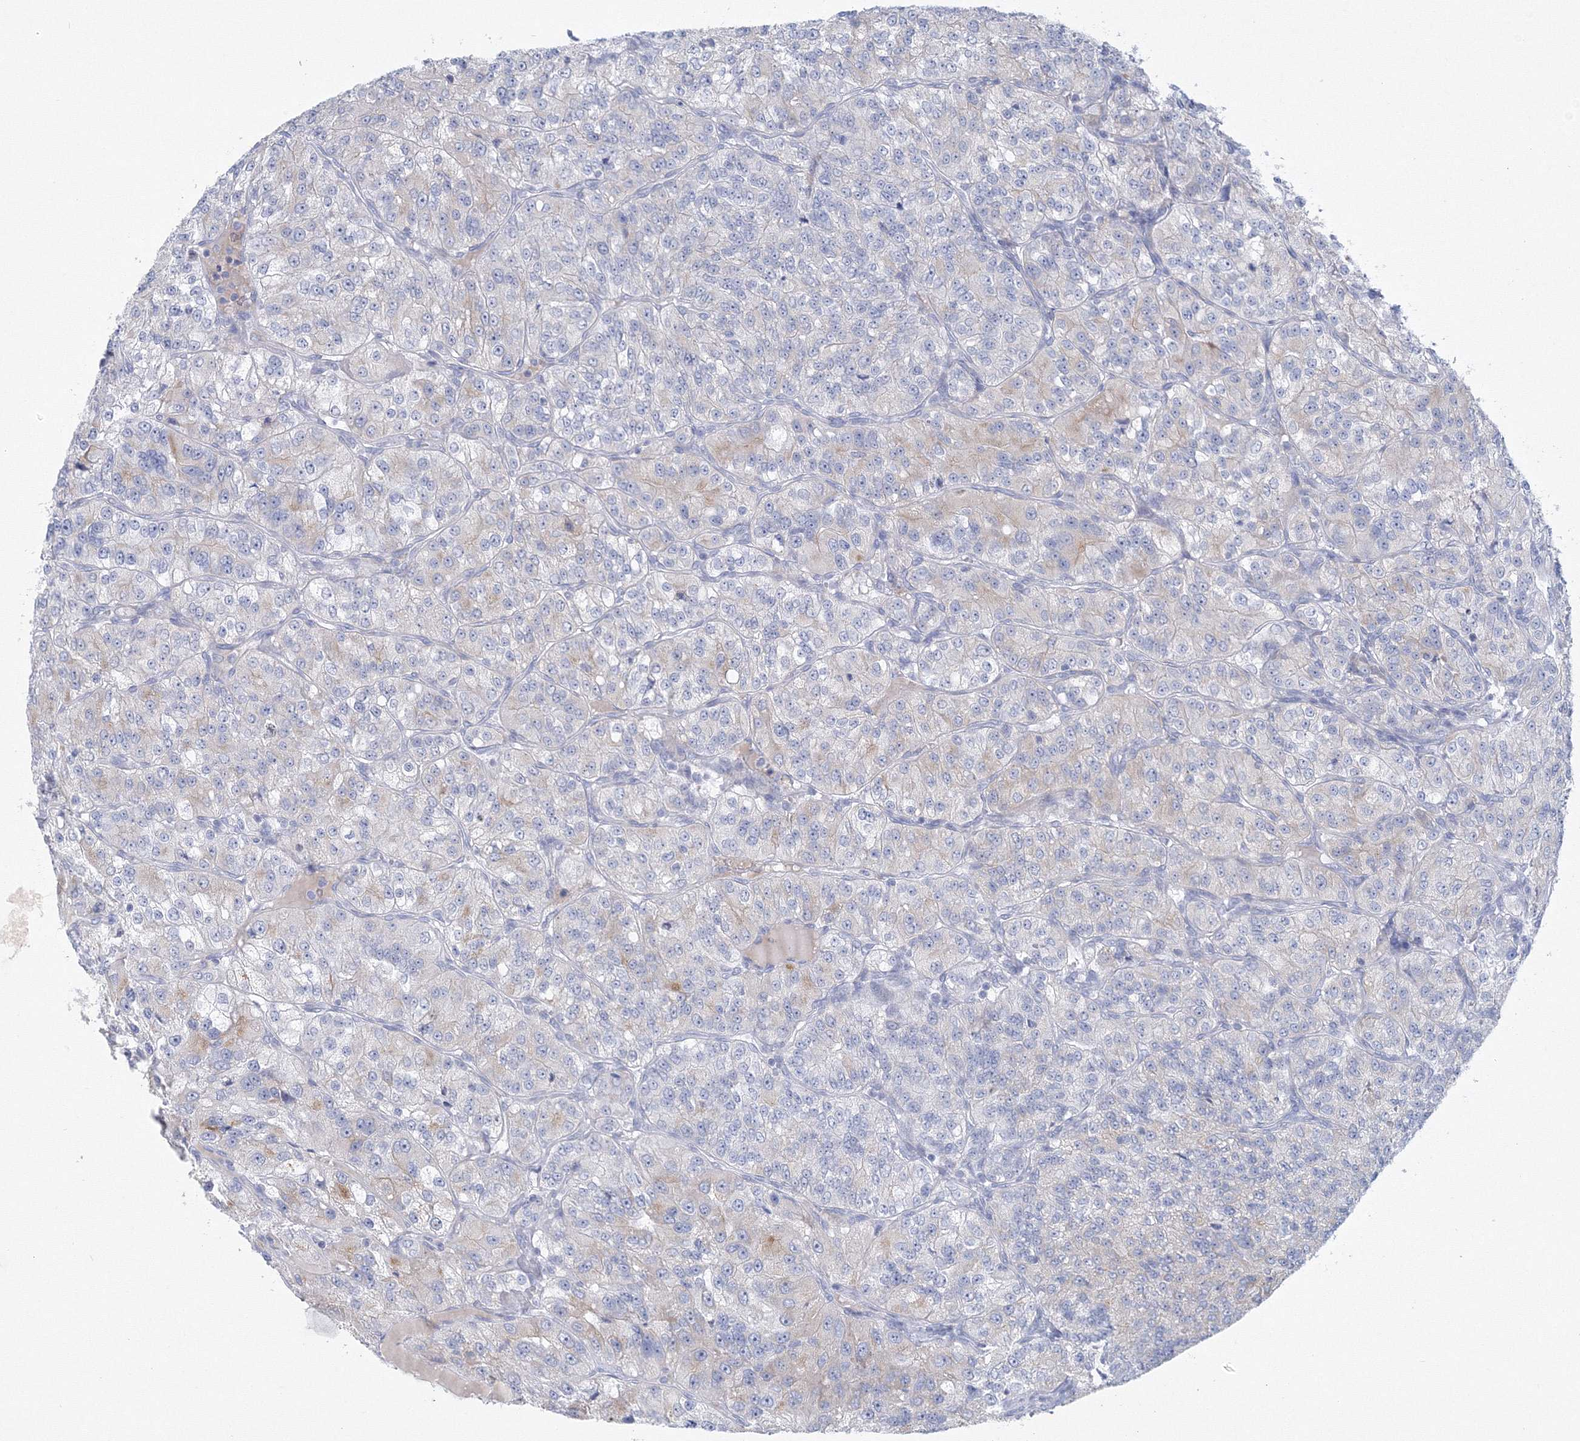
{"staining": {"intensity": "negative", "quantity": "none", "location": "none"}, "tissue": "renal cancer", "cell_type": "Tumor cells", "image_type": "cancer", "snomed": [{"axis": "morphology", "description": "Adenocarcinoma, NOS"}, {"axis": "topography", "description": "Kidney"}], "caption": "Immunohistochemical staining of human adenocarcinoma (renal) exhibits no significant expression in tumor cells.", "gene": "NIPAL1", "patient": {"sex": "female", "age": 63}}